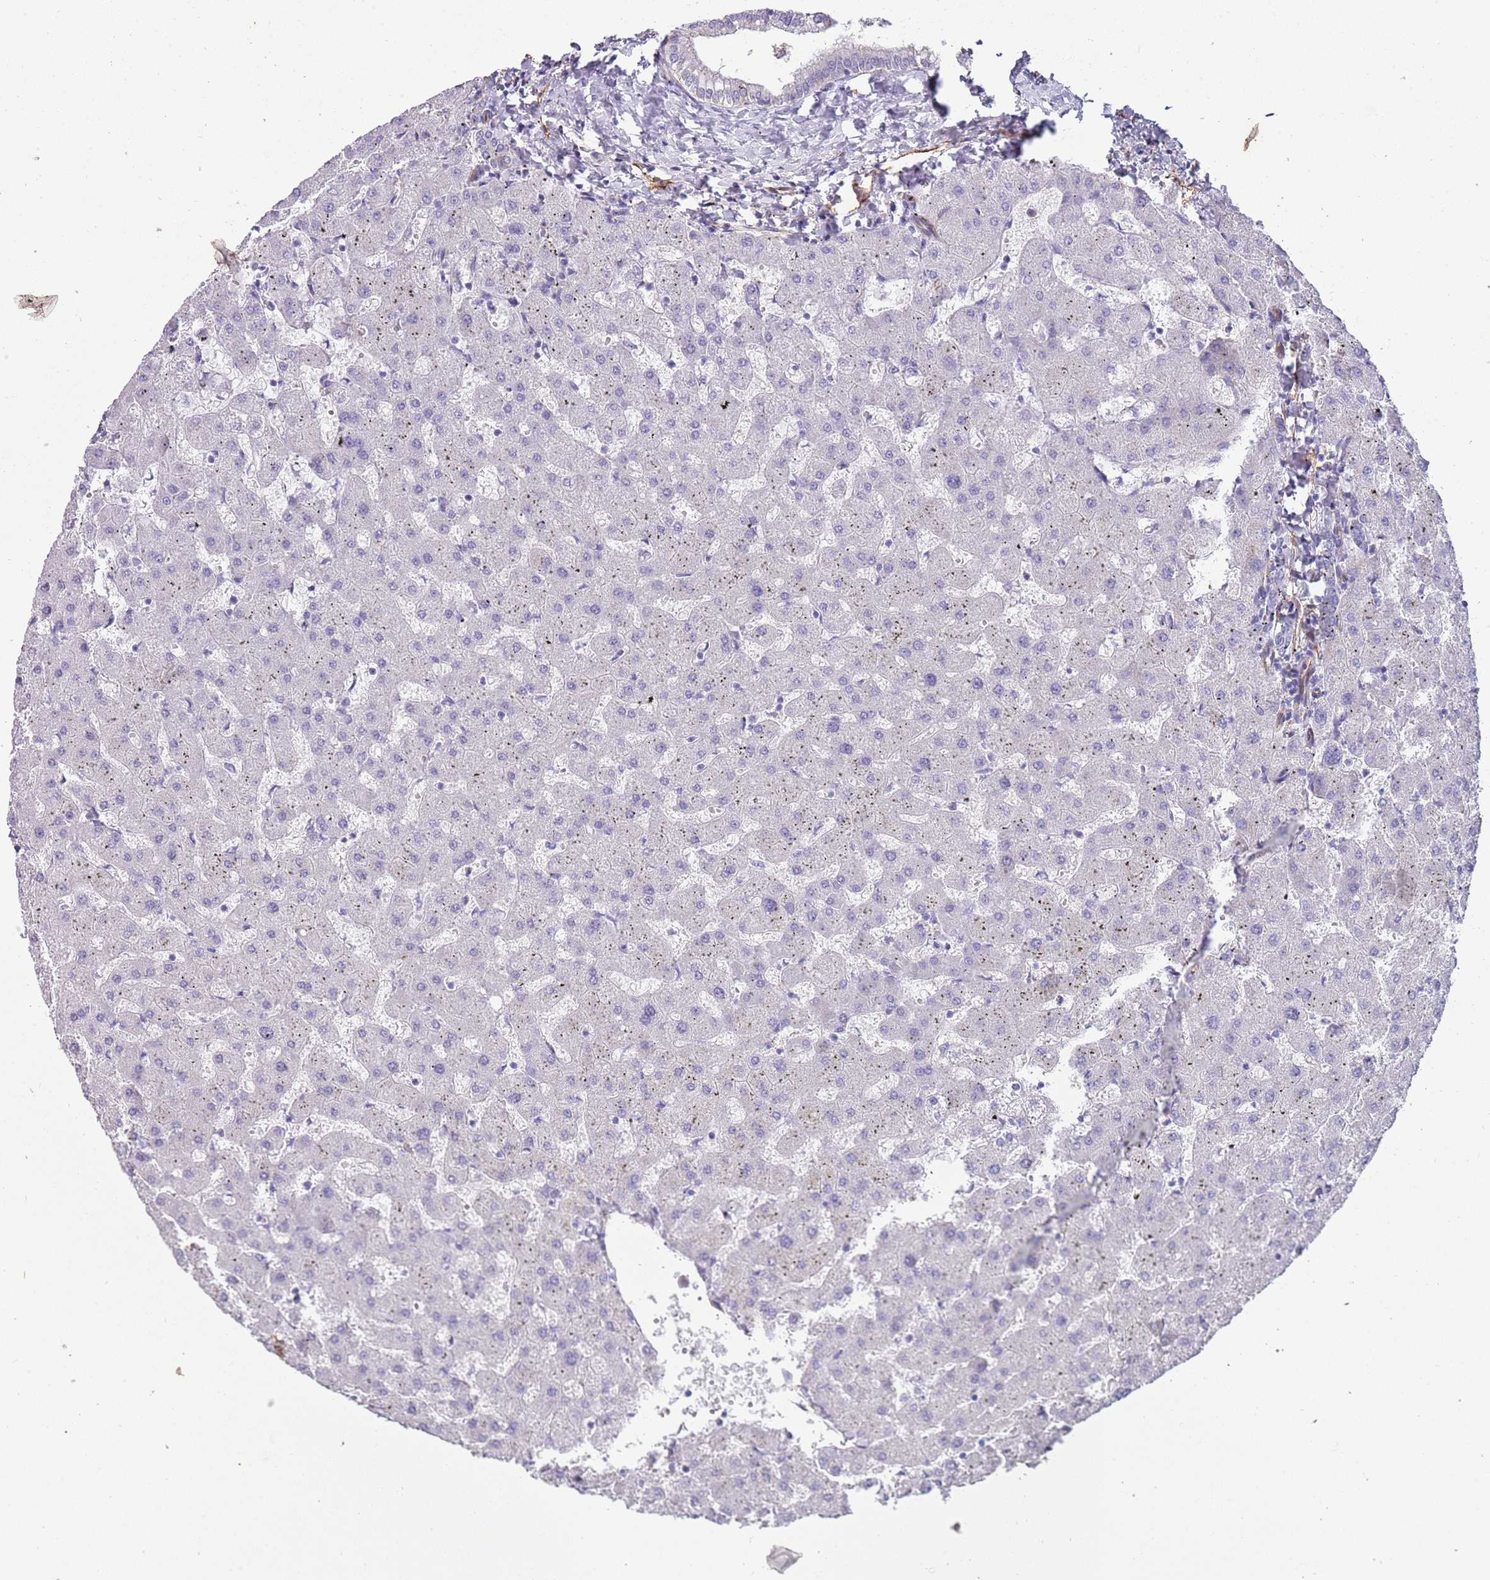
{"staining": {"intensity": "negative", "quantity": "none", "location": "none"}, "tissue": "liver", "cell_type": "Cholangiocytes", "image_type": "normal", "snomed": [{"axis": "morphology", "description": "Normal tissue, NOS"}, {"axis": "topography", "description": "Liver"}], "caption": "A photomicrograph of liver stained for a protein demonstrates no brown staining in cholangiocytes.", "gene": "ENSG00000271254", "patient": {"sex": "female", "age": 63}}